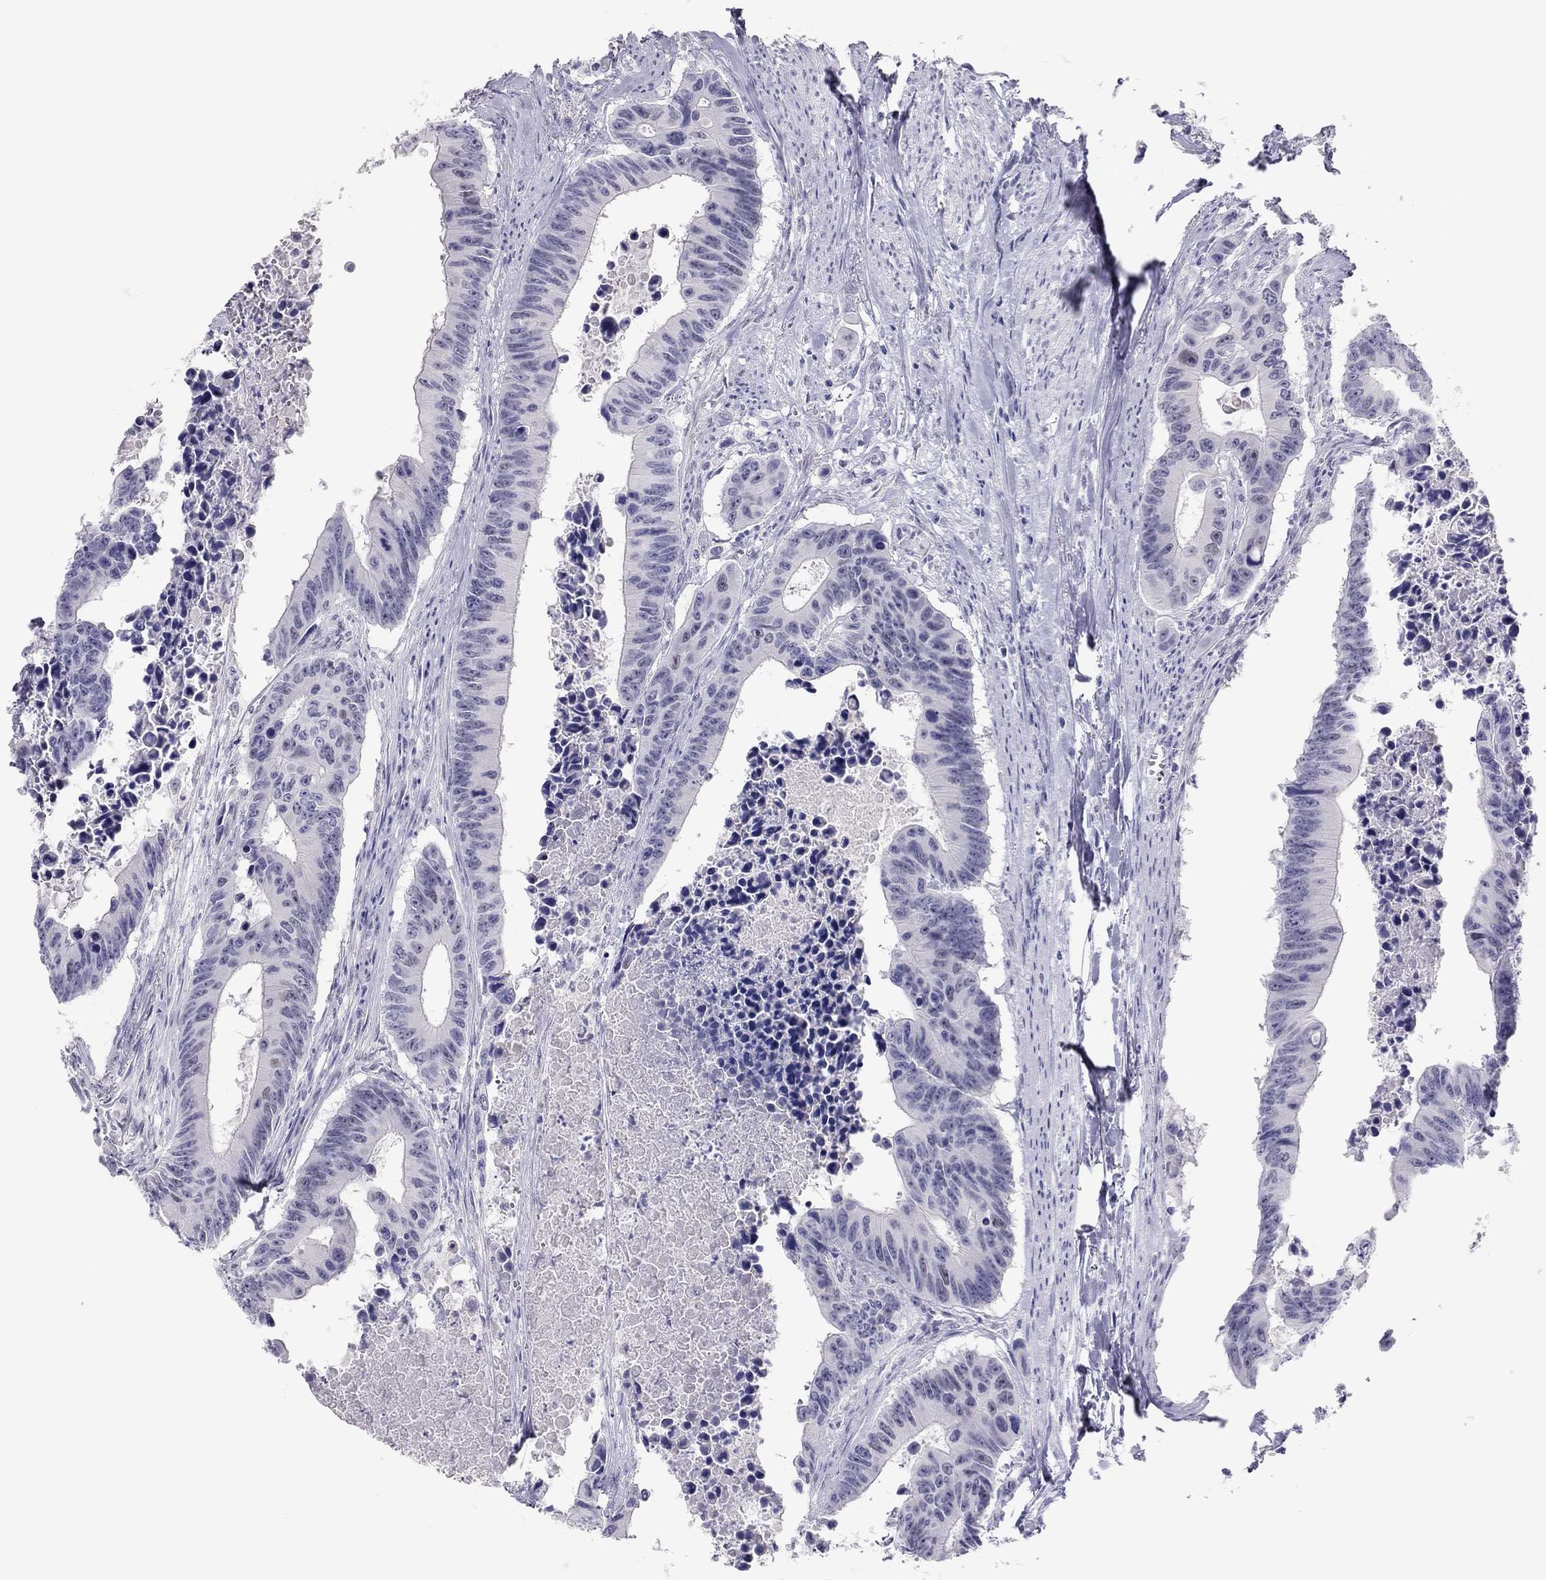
{"staining": {"intensity": "negative", "quantity": "none", "location": "none"}, "tissue": "colorectal cancer", "cell_type": "Tumor cells", "image_type": "cancer", "snomed": [{"axis": "morphology", "description": "Adenocarcinoma, NOS"}, {"axis": "topography", "description": "Colon"}], "caption": "DAB (3,3'-diaminobenzidine) immunohistochemical staining of human colorectal adenocarcinoma shows no significant positivity in tumor cells. (Stains: DAB (3,3'-diaminobenzidine) IHC with hematoxylin counter stain, Microscopy: brightfield microscopy at high magnification).", "gene": "PHOX2A", "patient": {"sex": "female", "age": 87}}